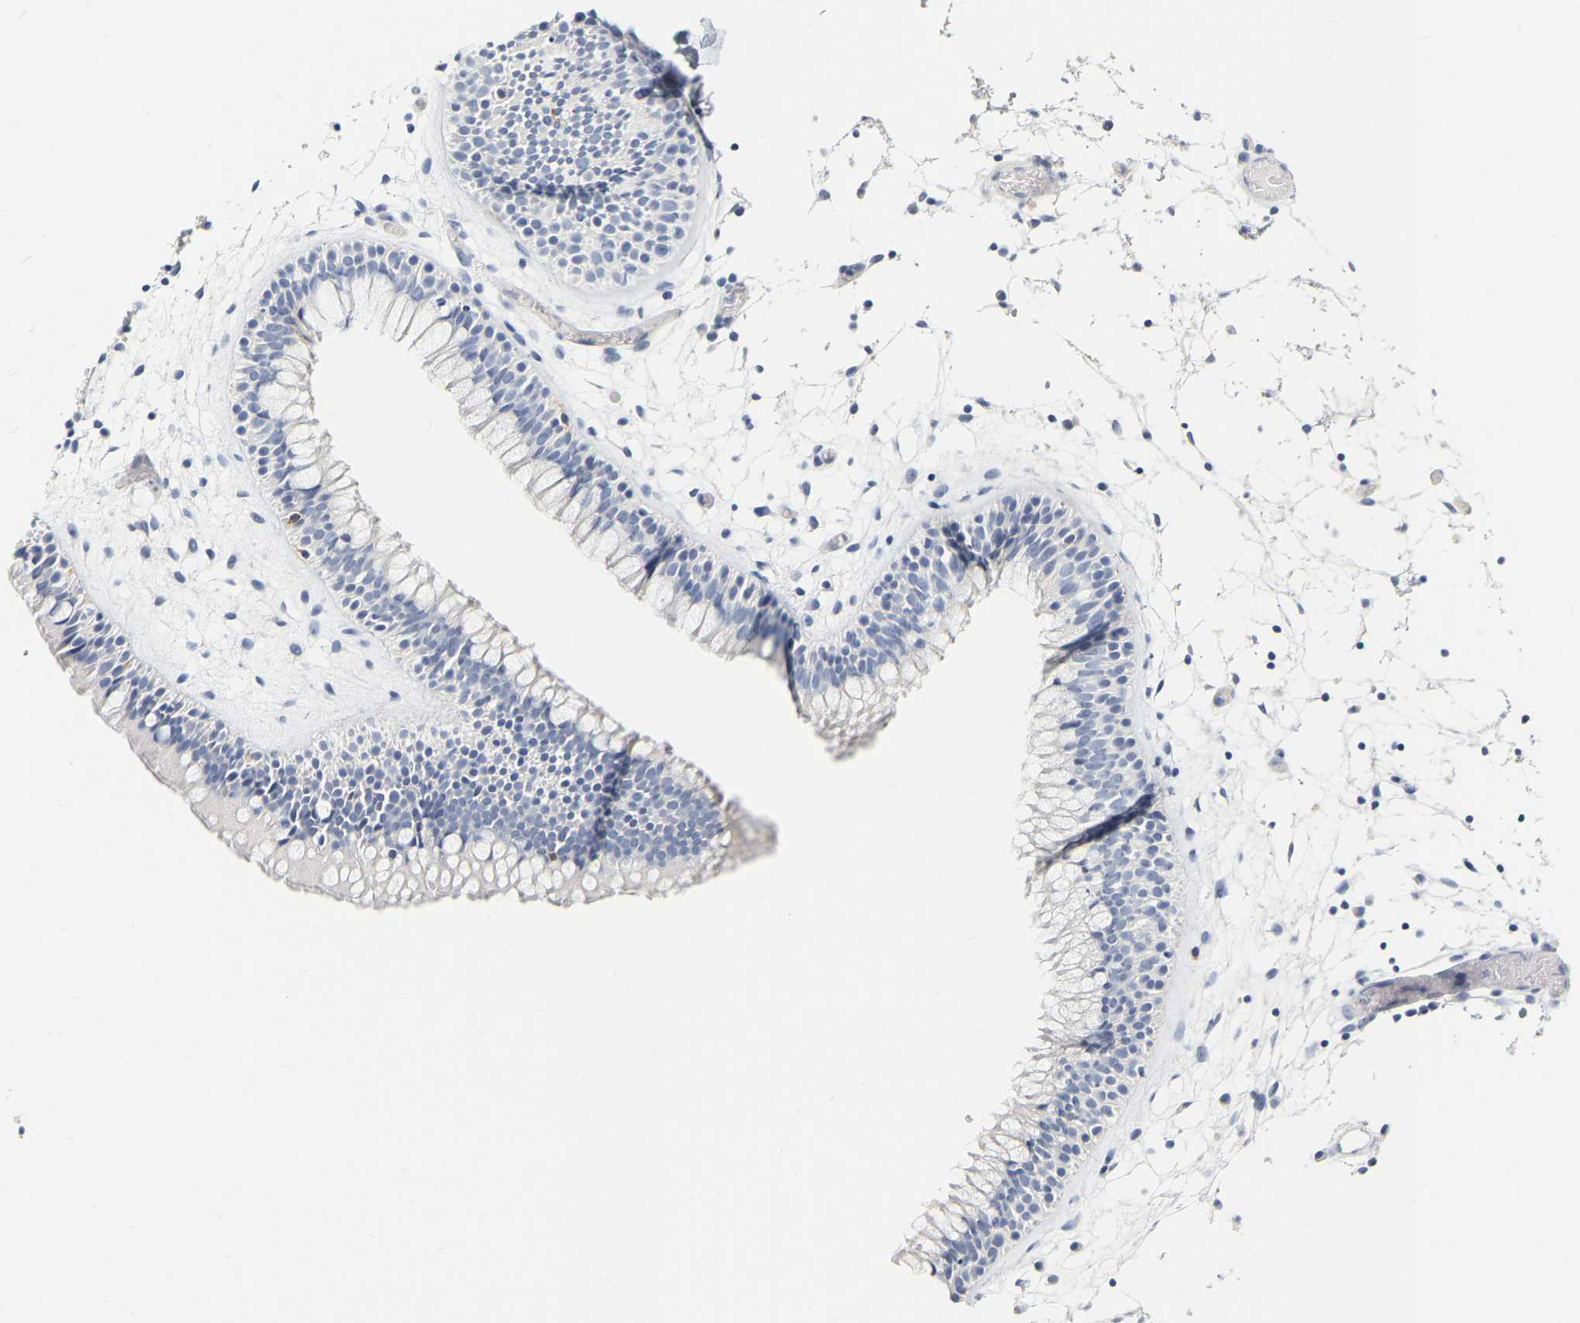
{"staining": {"intensity": "negative", "quantity": "none", "location": "none"}, "tissue": "nasopharynx", "cell_type": "Respiratory epithelial cells", "image_type": "normal", "snomed": [{"axis": "morphology", "description": "Normal tissue, NOS"}, {"axis": "morphology", "description": "Inflammation, NOS"}, {"axis": "topography", "description": "Nasopharynx"}], "caption": "Human nasopharynx stained for a protein using immunohistochemistry reveals no expression in respiratory epithelial cells.", "gene": "GNAS", "patient": {"sex": "male", "age": 48}}